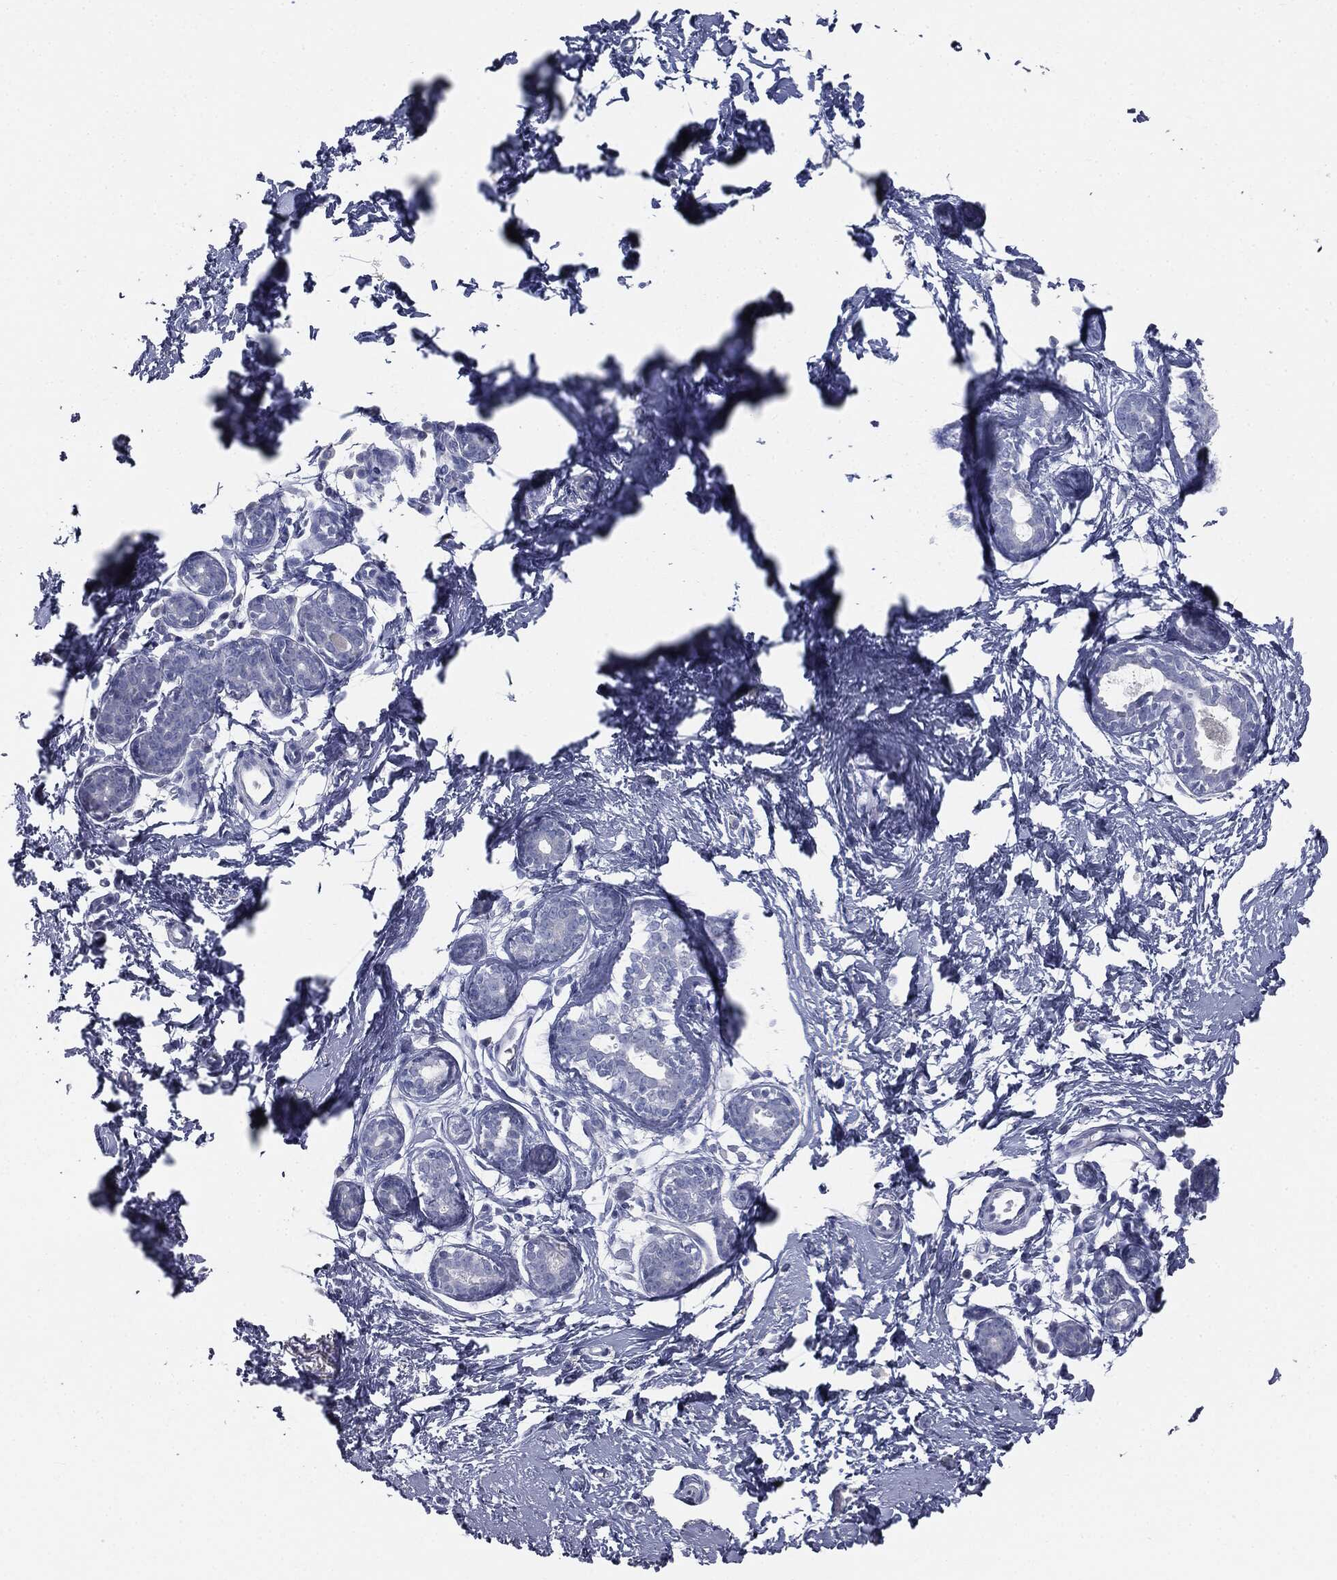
{"staining": {"intensity": "negative", "quantity": "none", "location": "none"}, "tissue": "breast", "cell_type": "Glandular cells", "image_type": "normal", "snomed": [{"axis": "morphology", "description": "Normal tissue, NOS"}, {"axis": "topography", "description": "Breast"}], "caption": "Histopathology image shows no protein expression in glandular cells of normal breast. (DAB immunohistochemistry visualized using brightfield microscopy, high magnification).", "gene": "MUC5AC", "patient": {"sex": "female", "age": 37}}